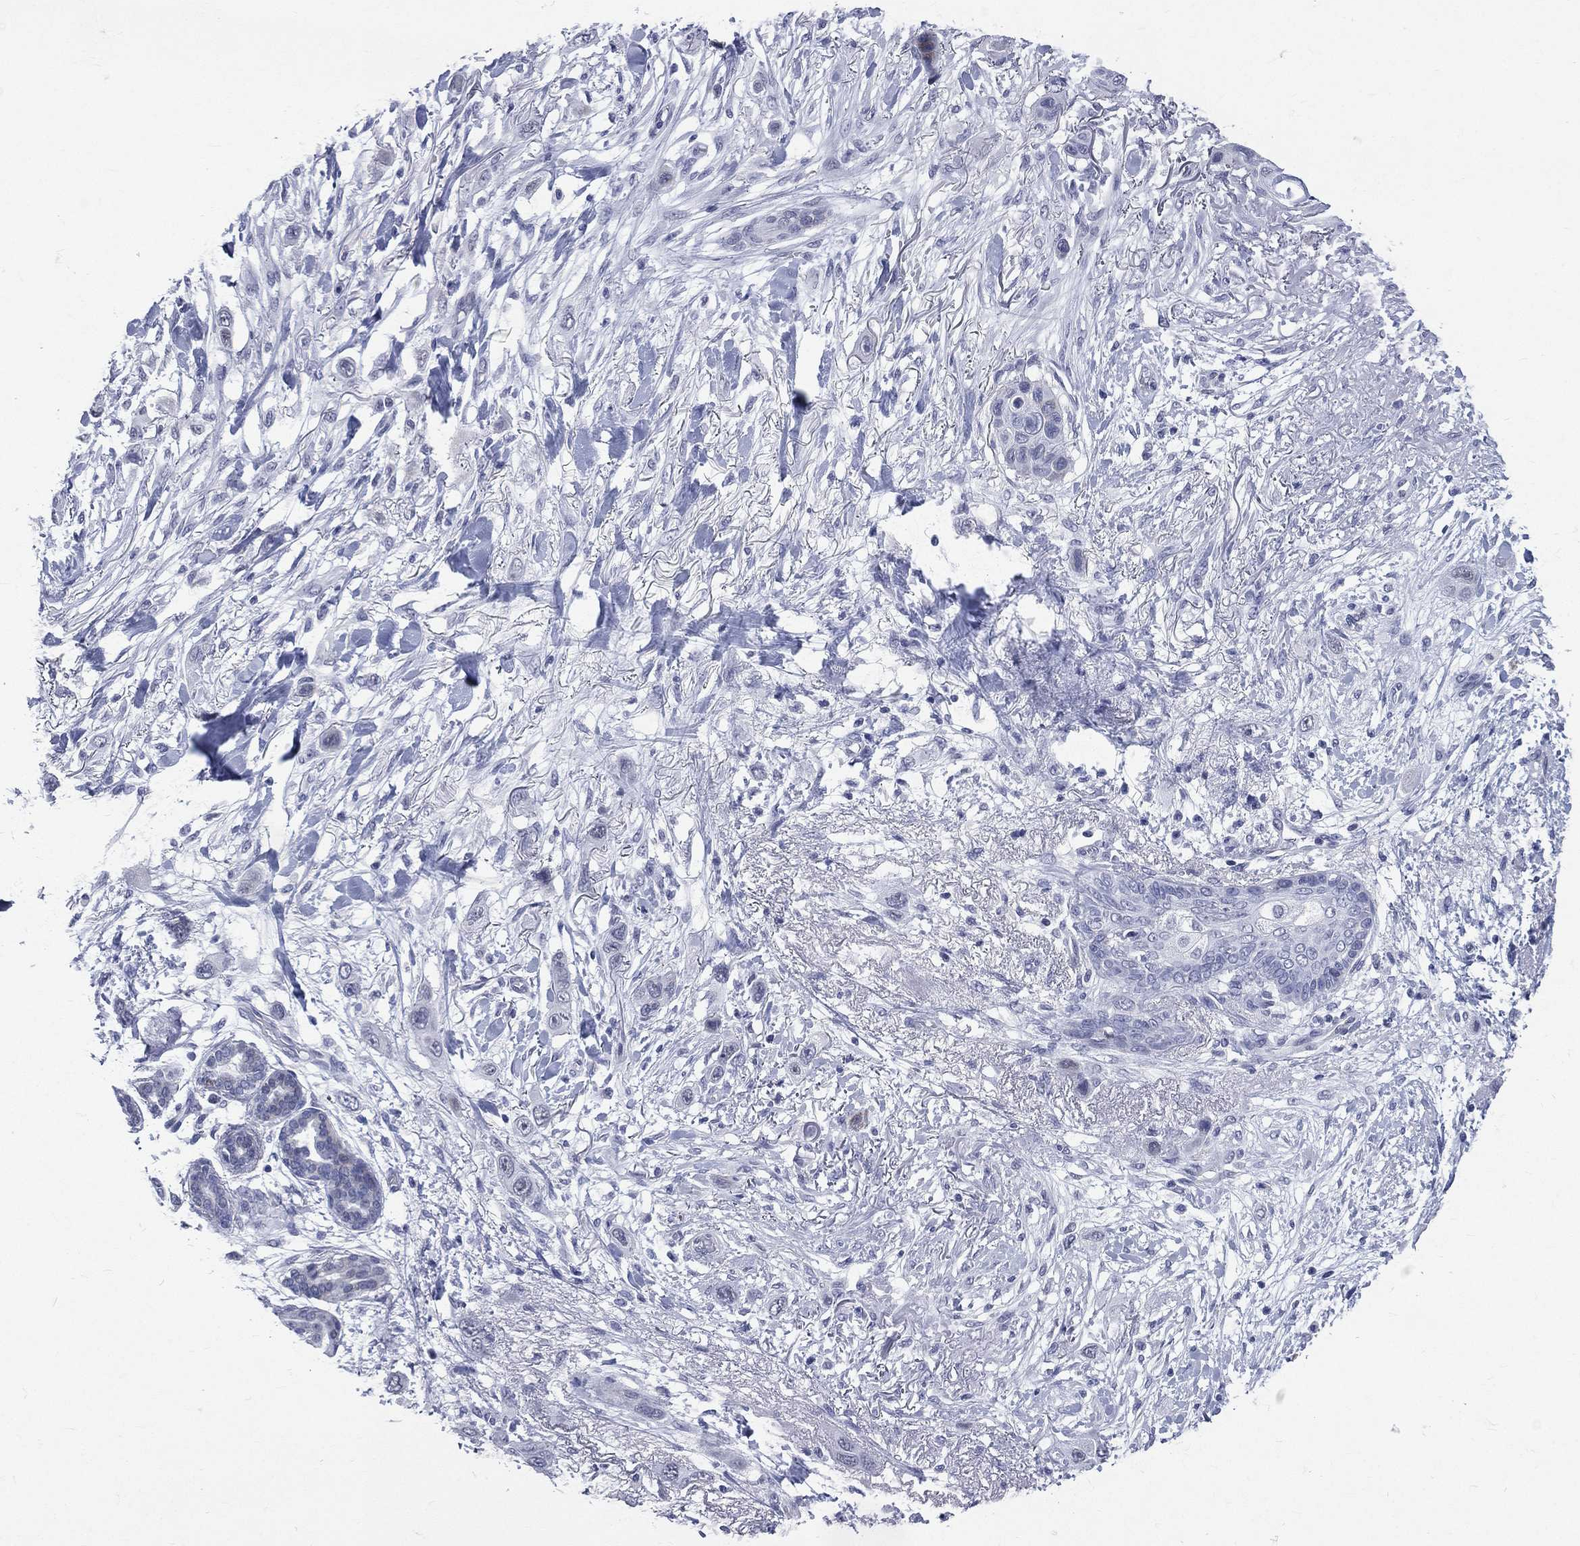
{"staining": {"intensity": "negative", "quantity": "none", "location": "none"}, "tissue": "skin cancer", "cell_type": "Tumor cells", "image_type": "cancer", "snomed": [{"axis": "morphology", "description": "Squamous cell carcinoma, NOS"}, {"axis": "topography", "description": "Skin"}], "caption": "Protein analysis of skin cancer reveals no significant positivity in tumor cells. The staining was performed using DAB to visualize the protein expression in brown, while the nuclei were stained in blue with hematoxylin (Magnification: 20x).", "gene": "MLLT10", "patient": {"sex": "male", "age": 79}}